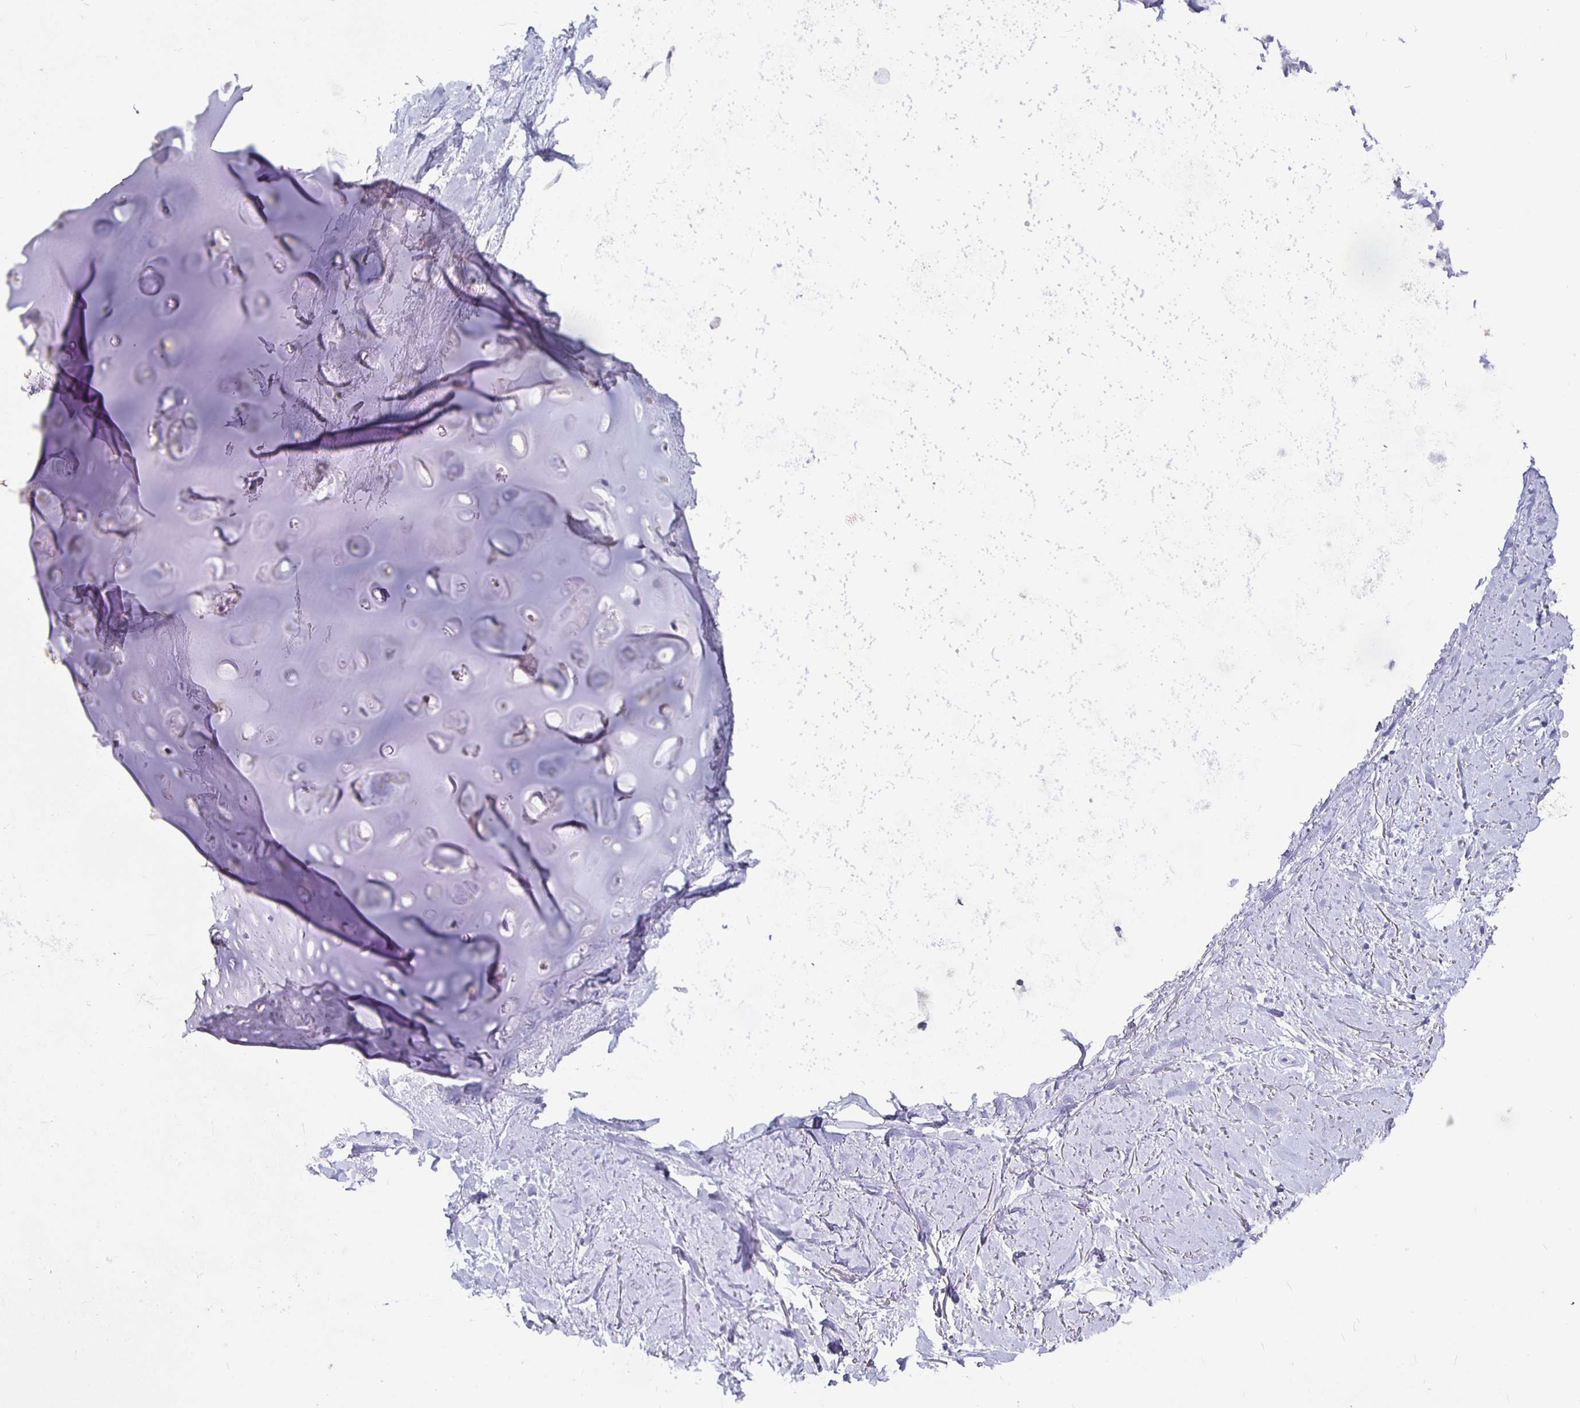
{"staining": {"intensity": "negative", "quantity": "none", "location": "none"}, "tissue": "adipose tissue", "cell_type": "Adipocytes", "image_type": "normal", "snomed": [{"axis": "morphology", "description": "Normal tissue, NOS"}, {"axis": "topography", "description": "Cartilage tissue"}, {"axis": "topography", "description": "Bronchus"}], "caption": "Immunohistochemistry image of normal adipose tissue: adipose tissue stained with DAB (3,3'-diaminobenzidine) displays no significant protein staining in adipocytes.", "gene": "GPX4", "patient": {"sex": "female", "age": 79}}